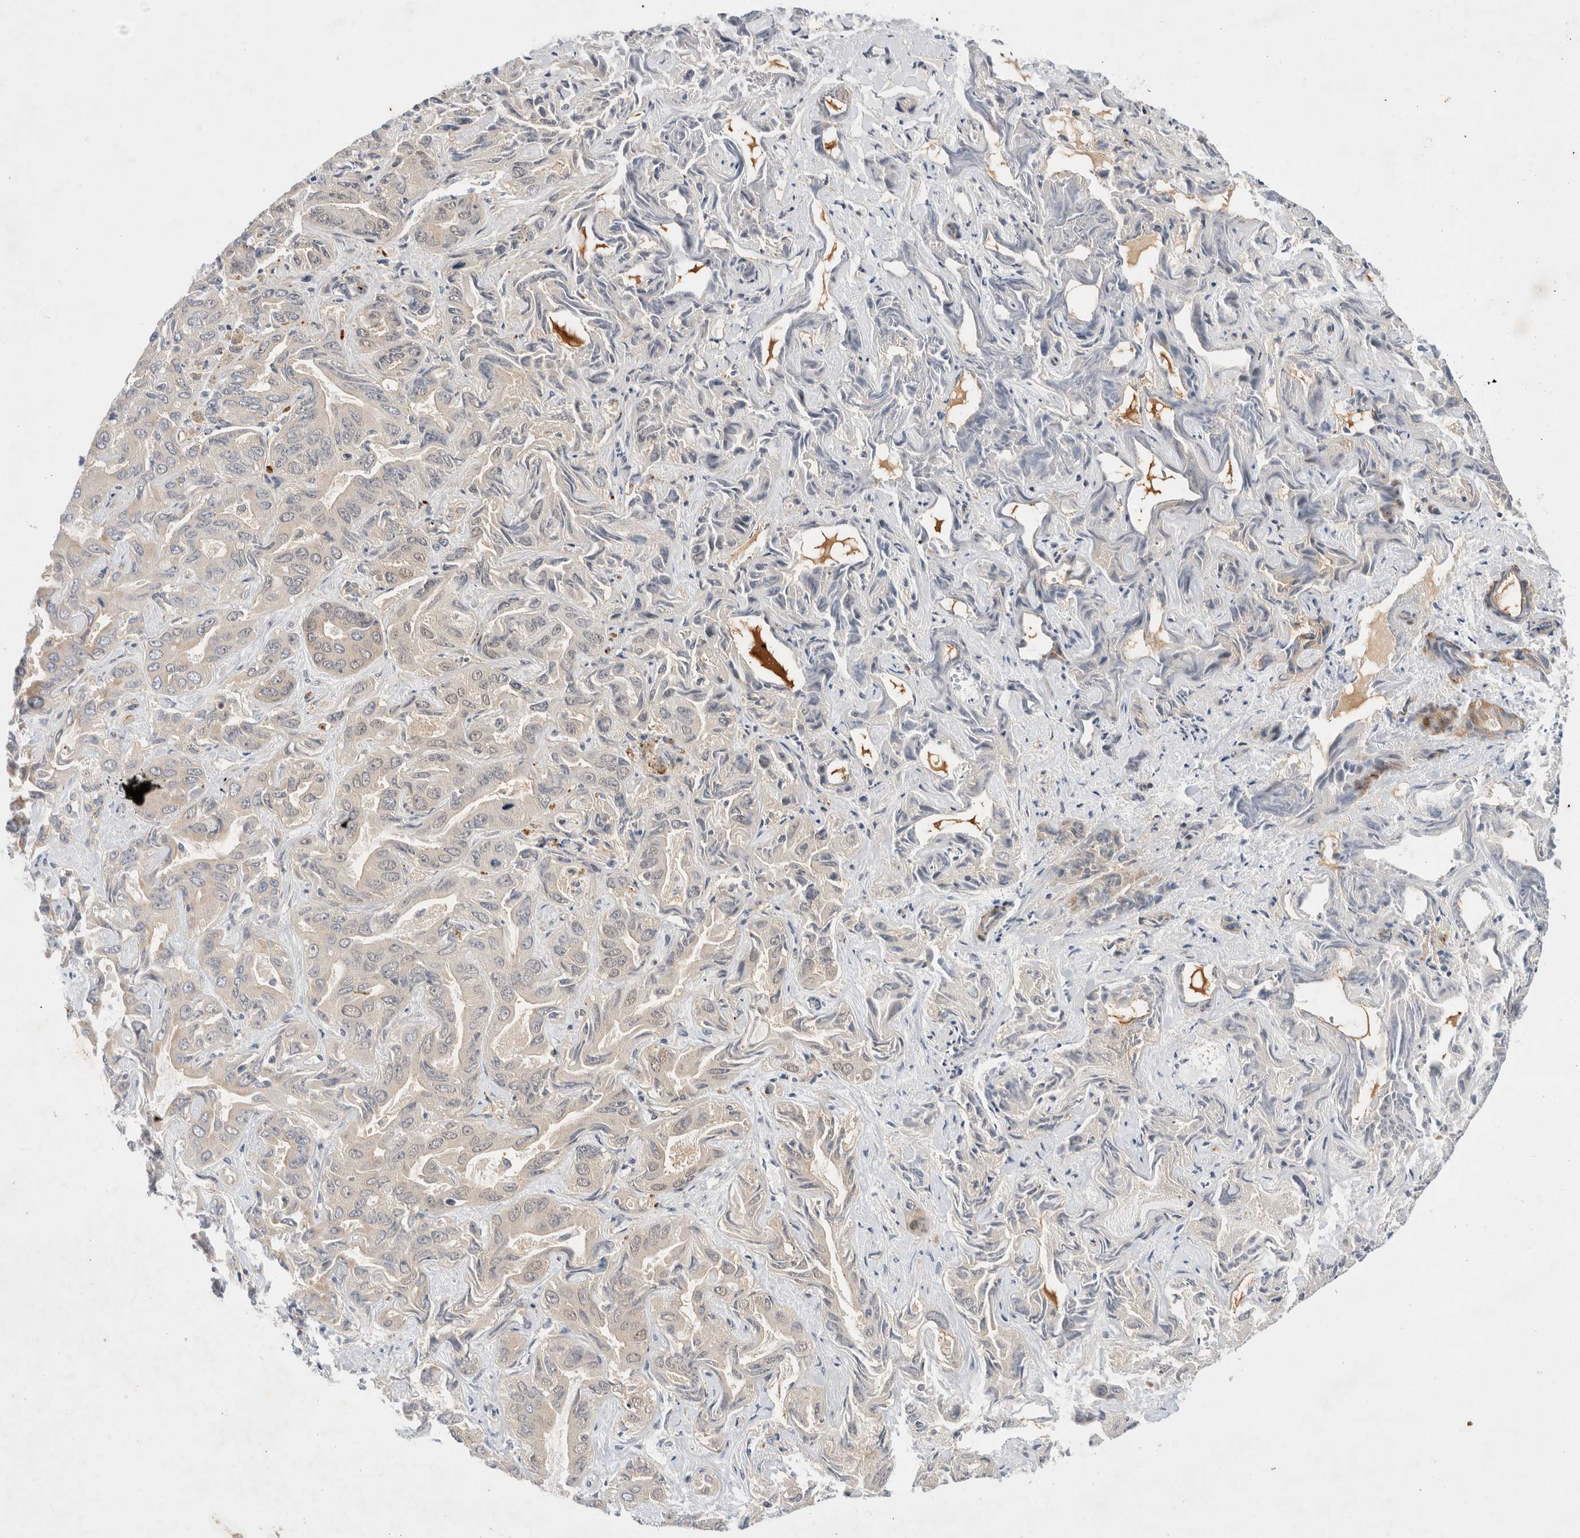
{"staining": {"intensity": "weak", "quantity": "25%-75%", "location": "cytoplasmic/membranous"}, "tissue": "liver cancer", "cell_type": "Tumor cells", "image_type": "cancer", "snomed": [{"axis": "morphology", "description": "Cholangiocarcinoma"}, {"axis": "topography", "description": "Liver"}], "caption": "The image demonstrates immunohistochemical staining of liver cancer (cholangiocarcinoma). There is weak cytoplasmic/membranous positivity is identified in approximately 25%-75% of tumor cells.", "gene": "GPR150", "patient": {"sex": "female", "age": 52}}